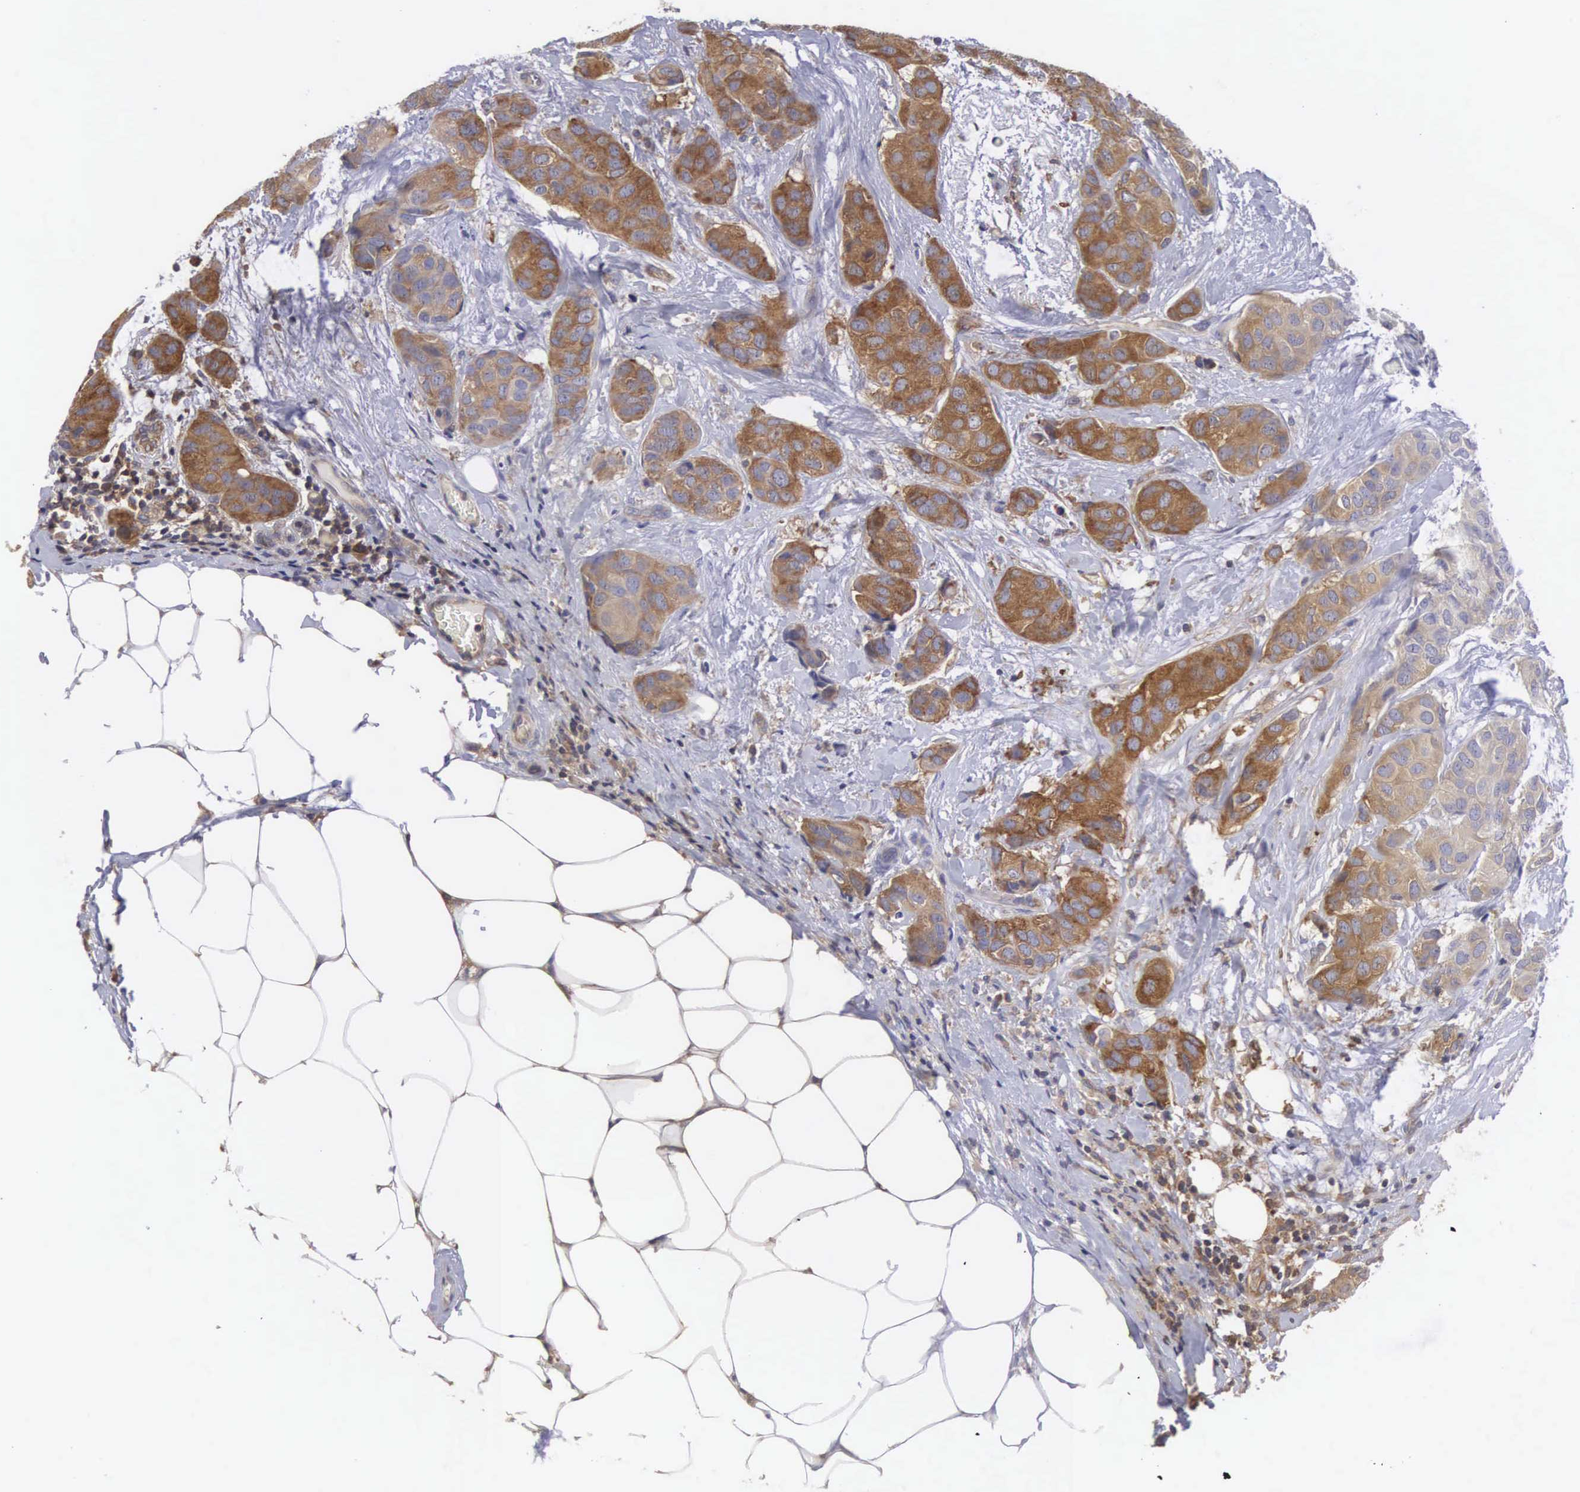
{"staining": {"intensity": "moderate", "quantity": ">75%", "location": "cytoplasmic/membranous"}, "tissue": "breast cancer", "cell_type": "Tumor cells", "image_type": "cancer", "snomed": [{"axis": "morphology", "description": "Duct carcinoma"}, {"axis": "topography", "description": "Breast"}], "caption": "This histopathology image displays breast infiltrating ductal carcinoma stained with IHC to label a protein in brown. The cytoplasmic/membranous of tumor cells show moderate positivity for the protein. Nuclei are counter-stained blue.", "gene": "GRIPAP1", "patient": {"sex": "female", "age": 68}}